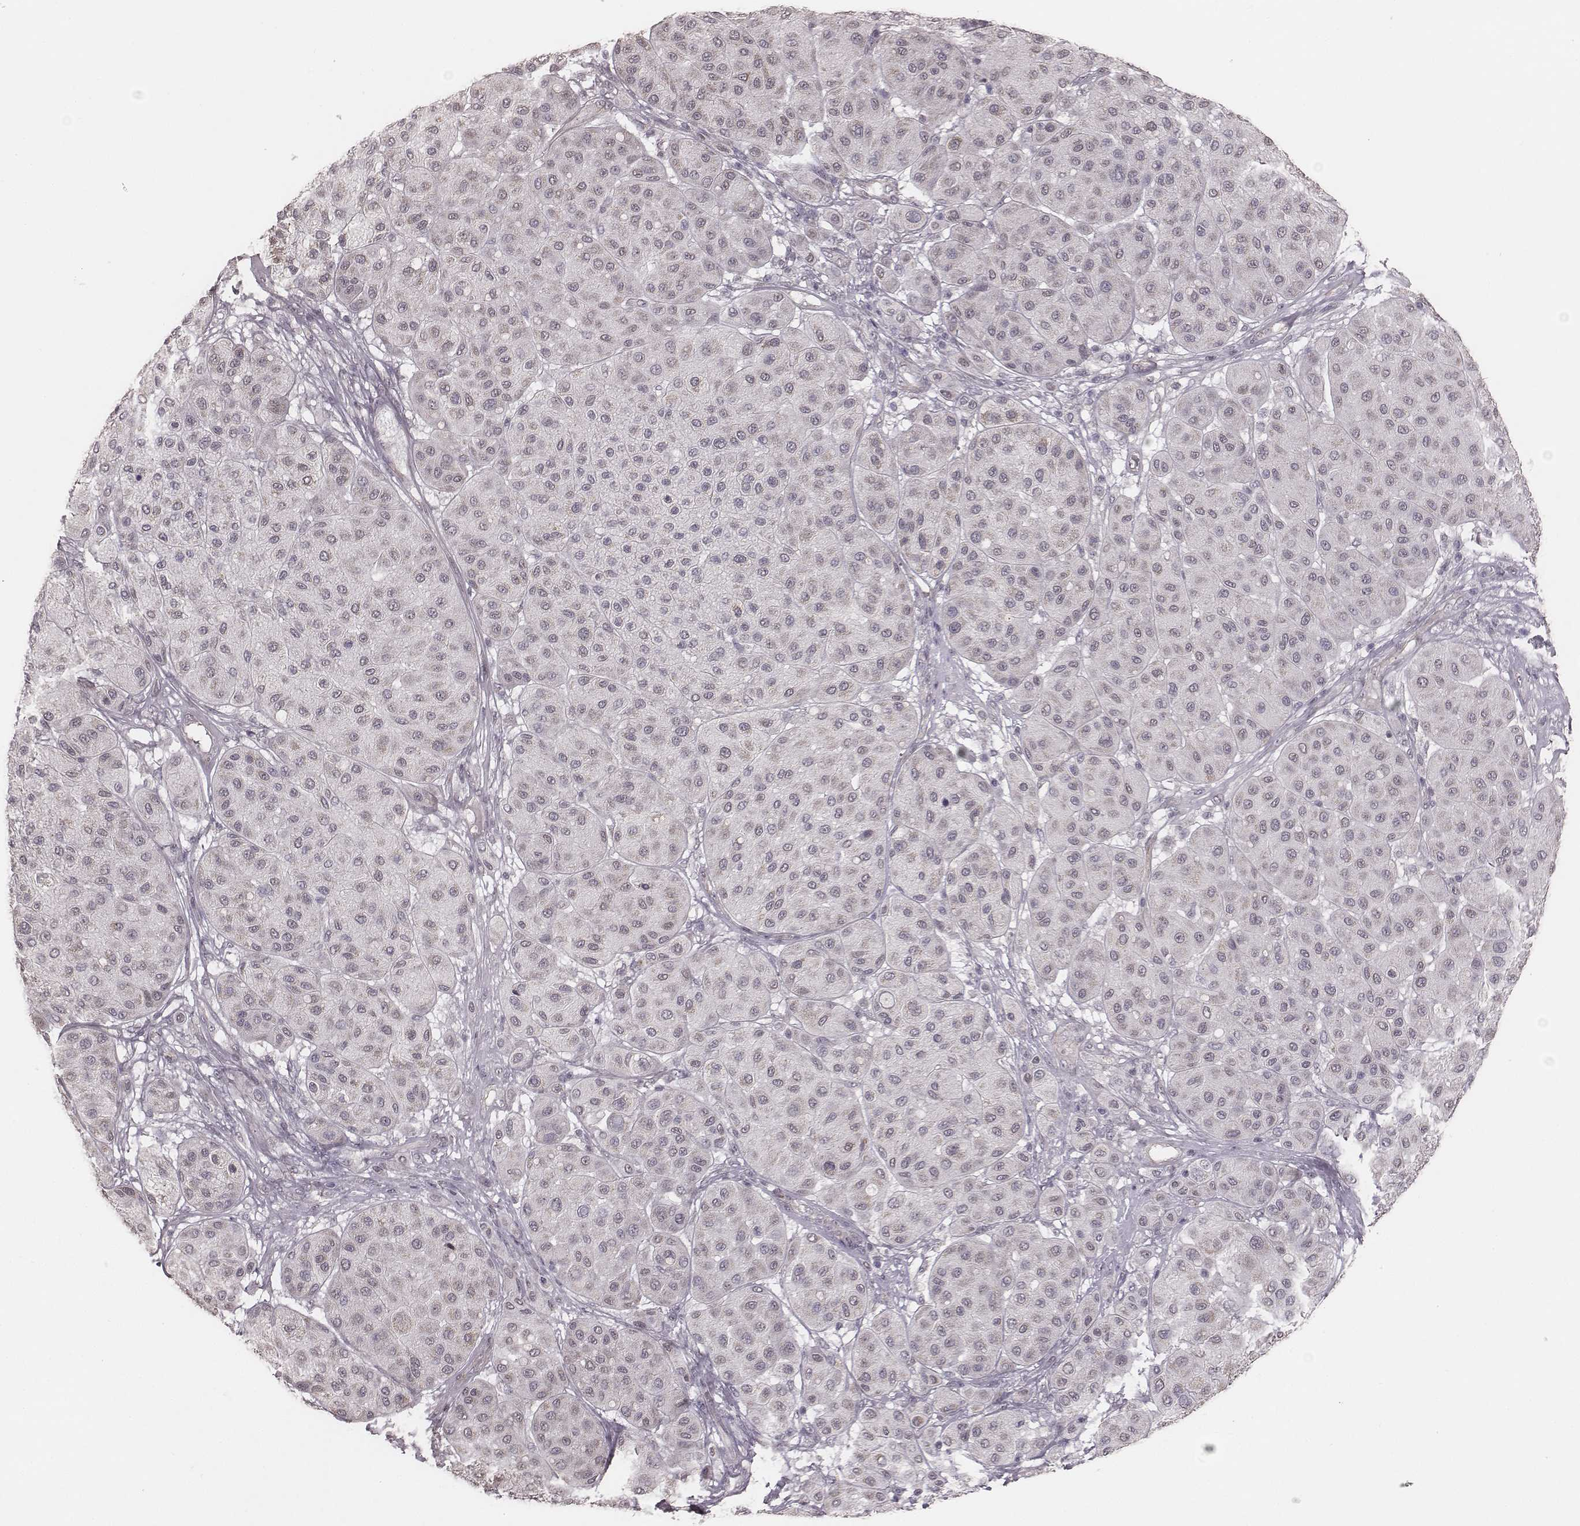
{"staining": {"intensity": "negative", "quantity": "none", "location": "none"}, "tissue": "melanoma", "cell_type": "Tumor cells", "image_type": "cancer", "snomed": [{"axis": "morphology", "description": "Malignant melanoma, Metastatic site"}, {"axis": "topography", "description": "Smooth muscle"}], "caption": "IHC of malignant melanoma (metastatic site) demonstrates no positivity in tumor cells.", "gene": "SLC7A4", "patient": {"sex": "male", "age": 41}}